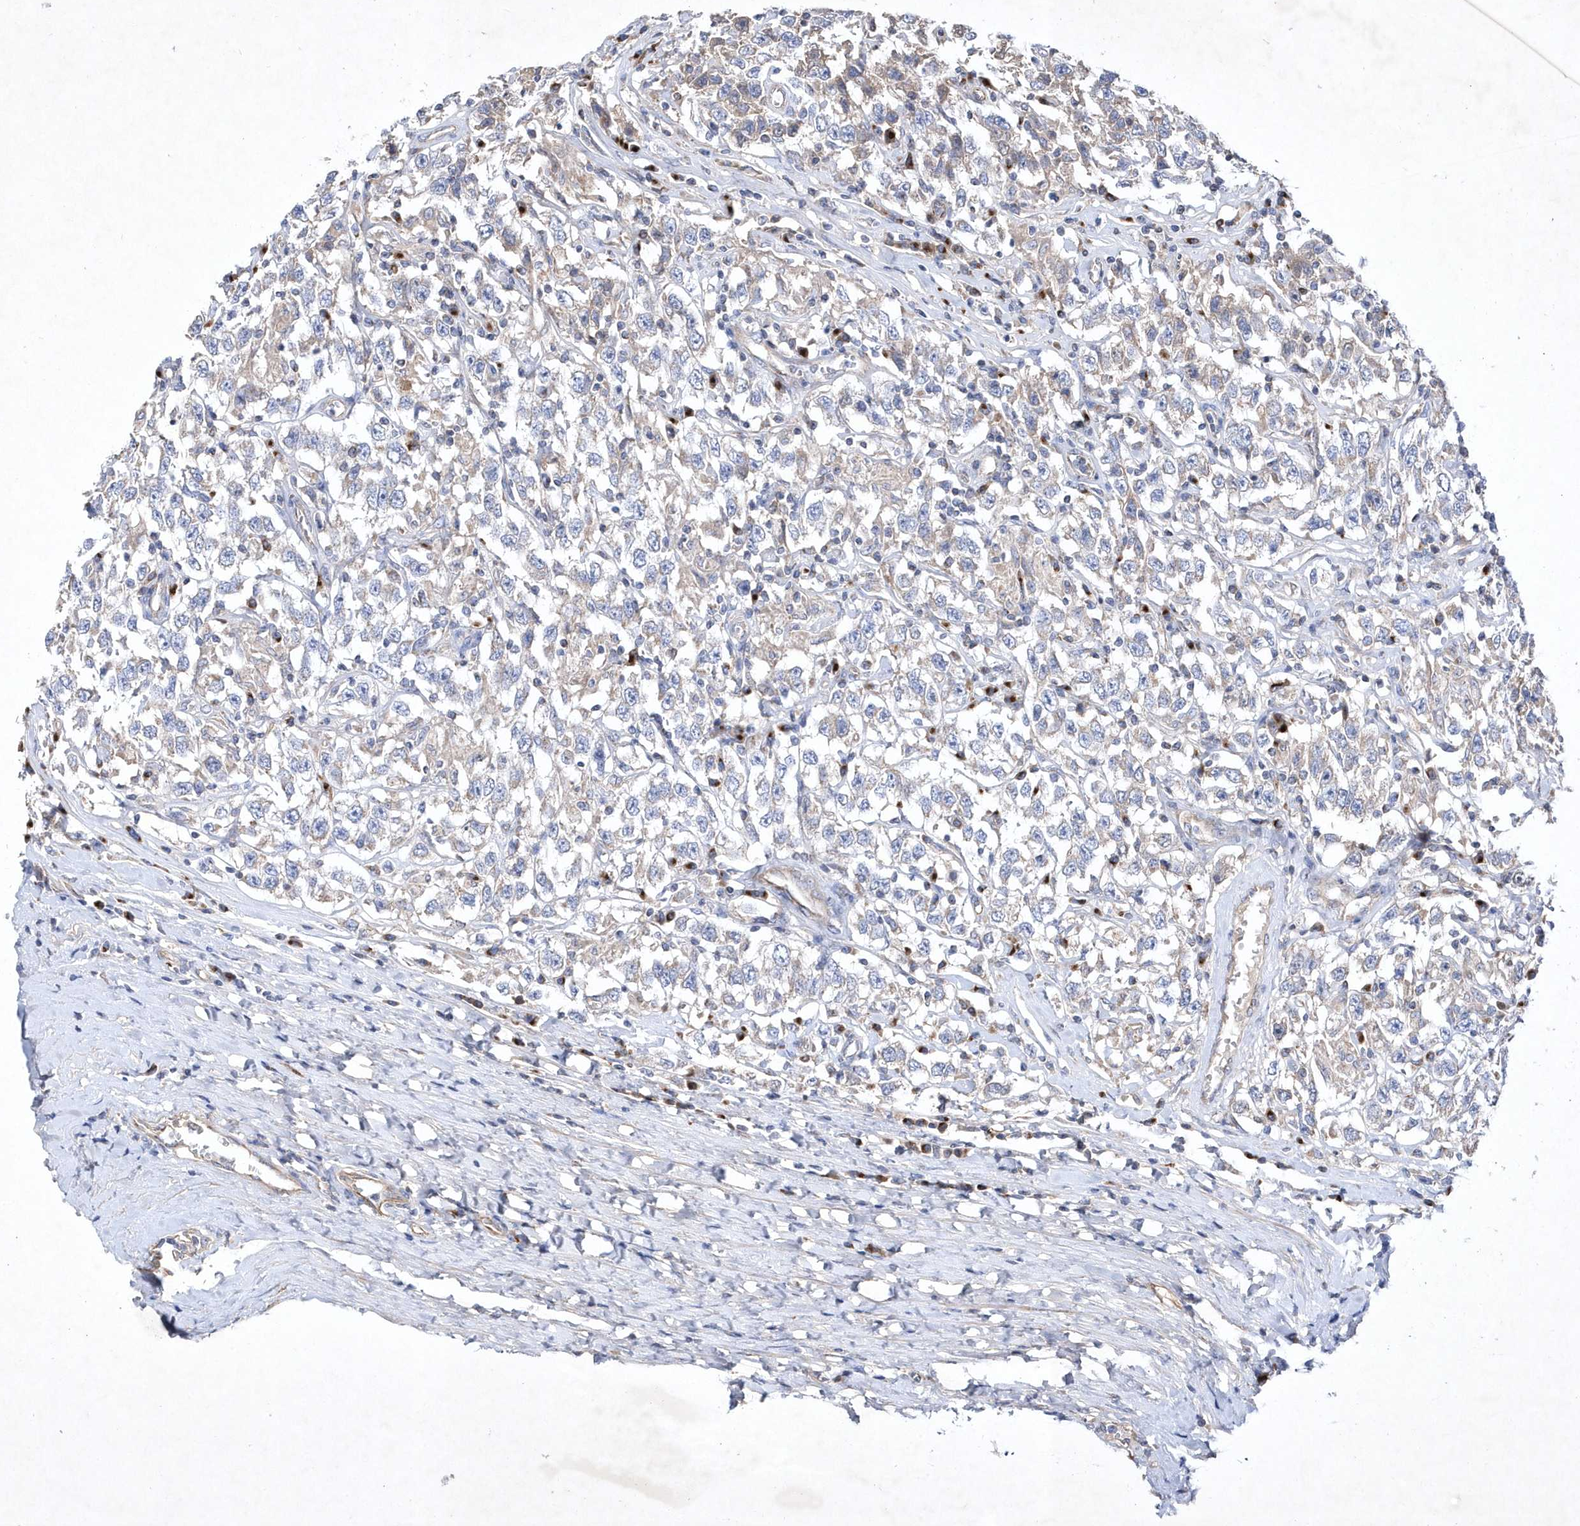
{"staining": {"intensity": "negative", "quantity": "none", "location": "none"}, "tissue": "testis cancer", "cell_type": "Tumor cells", "image_type": "cancer", "snomed": [{"axis": "morphology", "description": "Seminoma, NOS"}, {"axis": "topography", "description": "Testis"}], "caption": "High power microscopy histopathology image of an immunohistochemistry (IHC) micrograph of testis cancer, revealing no significant positivity in tumor cells. (DAB immunohistochemistry with hematoxylin counter stain).", "gene": "METTL8", "patient": {"sex": "male", "age": 41}}